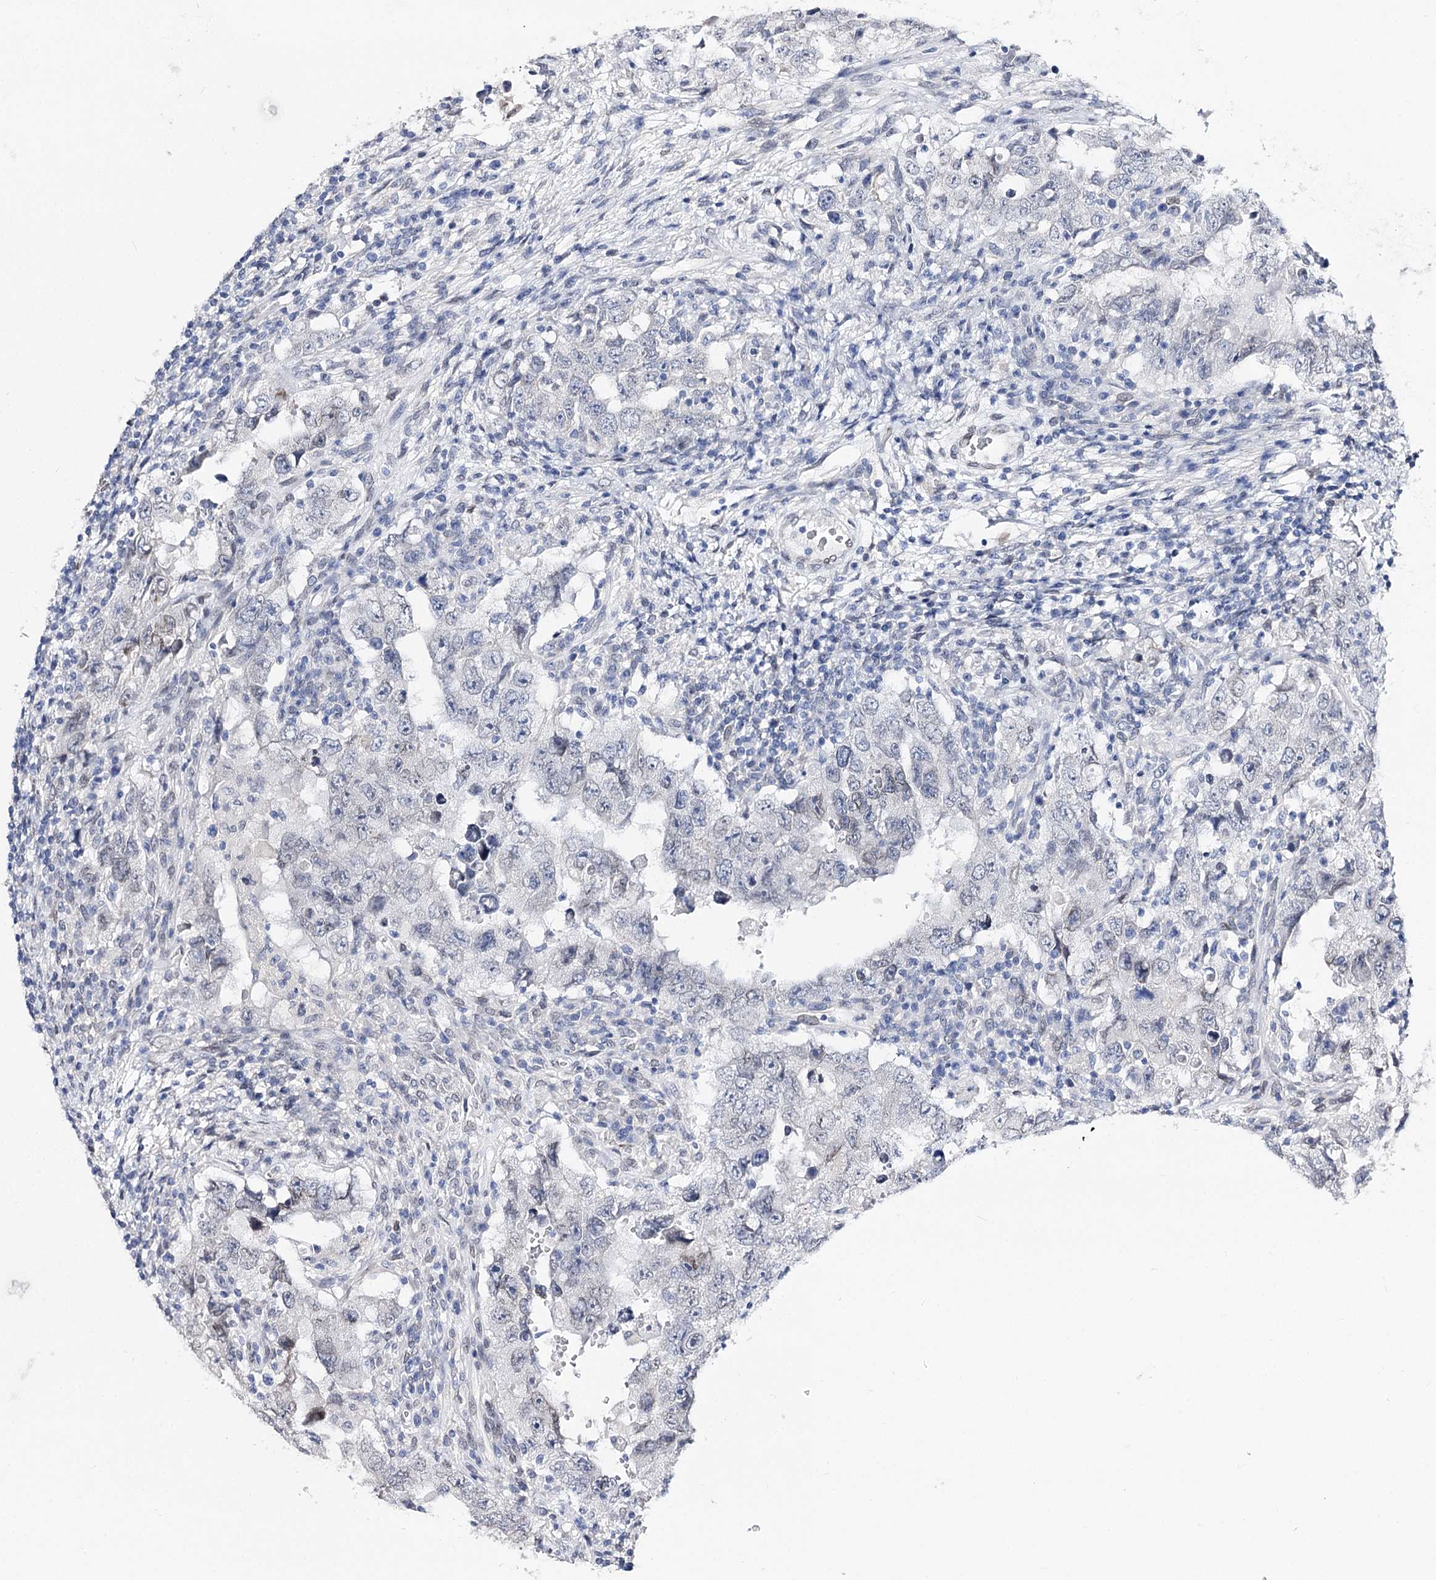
{"staining": {"intensity": "negative", "quantity": "none", "location": "none"}, "tissue": "testis cancer", "cell_type": "Tumor cells", "image_type": "cancer", "snomed": [{"axis": "morphology", "description": "Carcinoma, Embryonal, NOS"}, {"axis": "topography", "description": "Testis"}], "caption": "Tumor cells are negative for protein expression in human embryonal carcinoma (testis). The staining is performed using DAB (3,3'-diaminobenzidine) brown chromogen with nuclei counter-stained in using hematoxylin.", "gene": "TMEM201", "patient": {"sex": "male", "age": 26}}